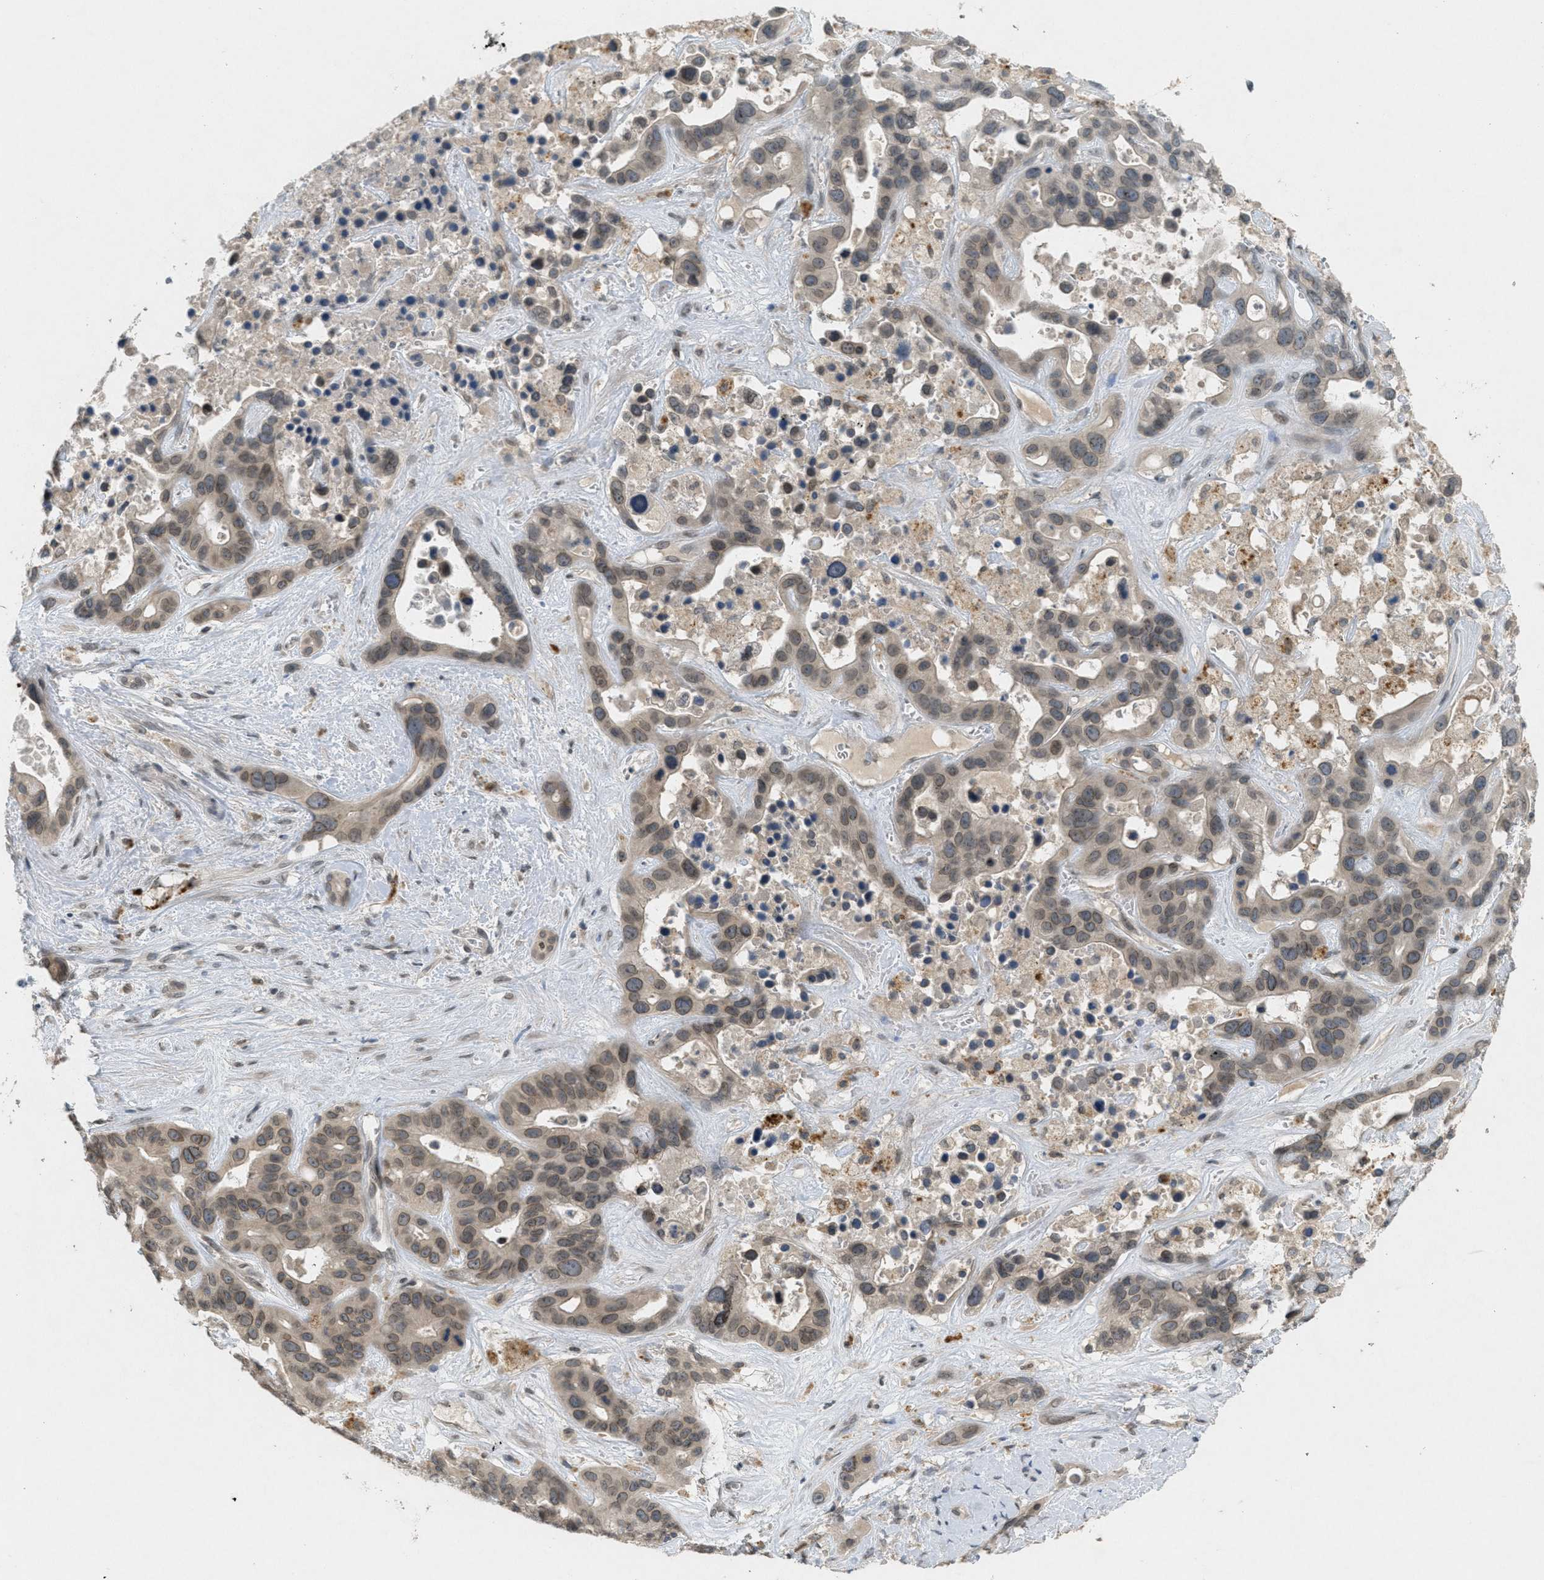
{"staining": {"intensity": "weak", "quantity": ">75%", "location": "cytoplasmic/membranous,nuclear"}, "tissue": "liver cancer", "cell_type": "Tumor cells", "image_type": "cancer", "snomed": [{"axis": "morphology", "description": "Cholangiocarcinoma"}, {"axis": "topography", "description": "Liver"}], "caption": "Liver cancer (cholangiocarcinoma) was stained to show a protein in brown. There is low levels of weak cytoplasmic/membranous and nuclear expression in approximately >75% of tumor cells.", "gene": "ABHD6", "patient": {"sex": "female", "age": 65}}